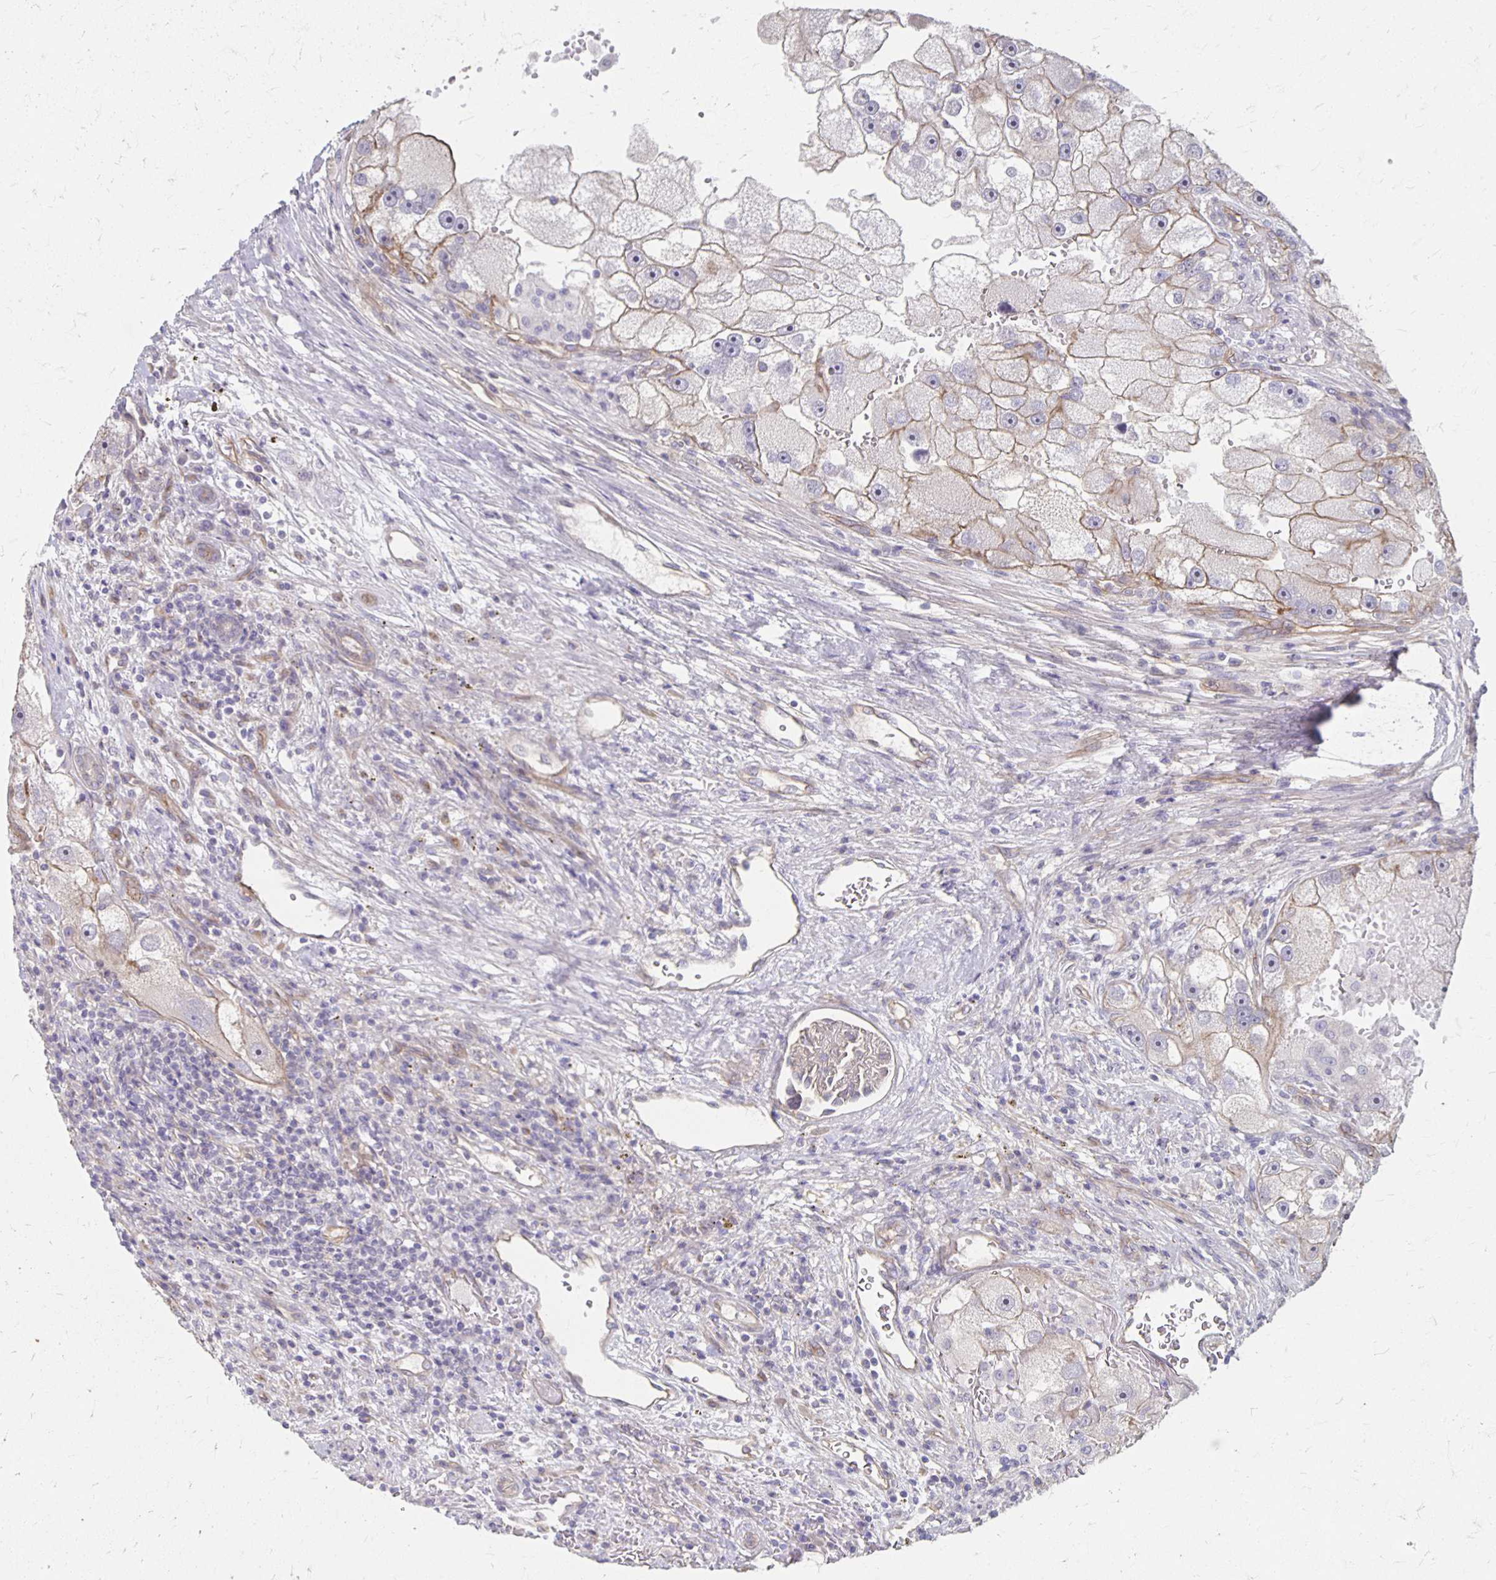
{"staining": {"intensity": "weak", "quantity": "<25%", "location": "cytoplasmic/membranous"}, "tissue": "renal cancer", "cell_type": "Tumor cells", "image_type": "cancer", "snomed": [{"axis": "morphology", "description": "Adenocarcinoma, NOS"}, {"axis": "topography", "description": "Kidney"}], "caption": "Immunohistochemistry histopathology image of neoplastic tissue: human renal cancer (adenocarcinoma) stained with DAB (3,3'-diaminobenzidine) displays no significant protein staining in tumor cells.", "gene": "PPP1R3E", "patient": {"sex": "male", "age": 63}}